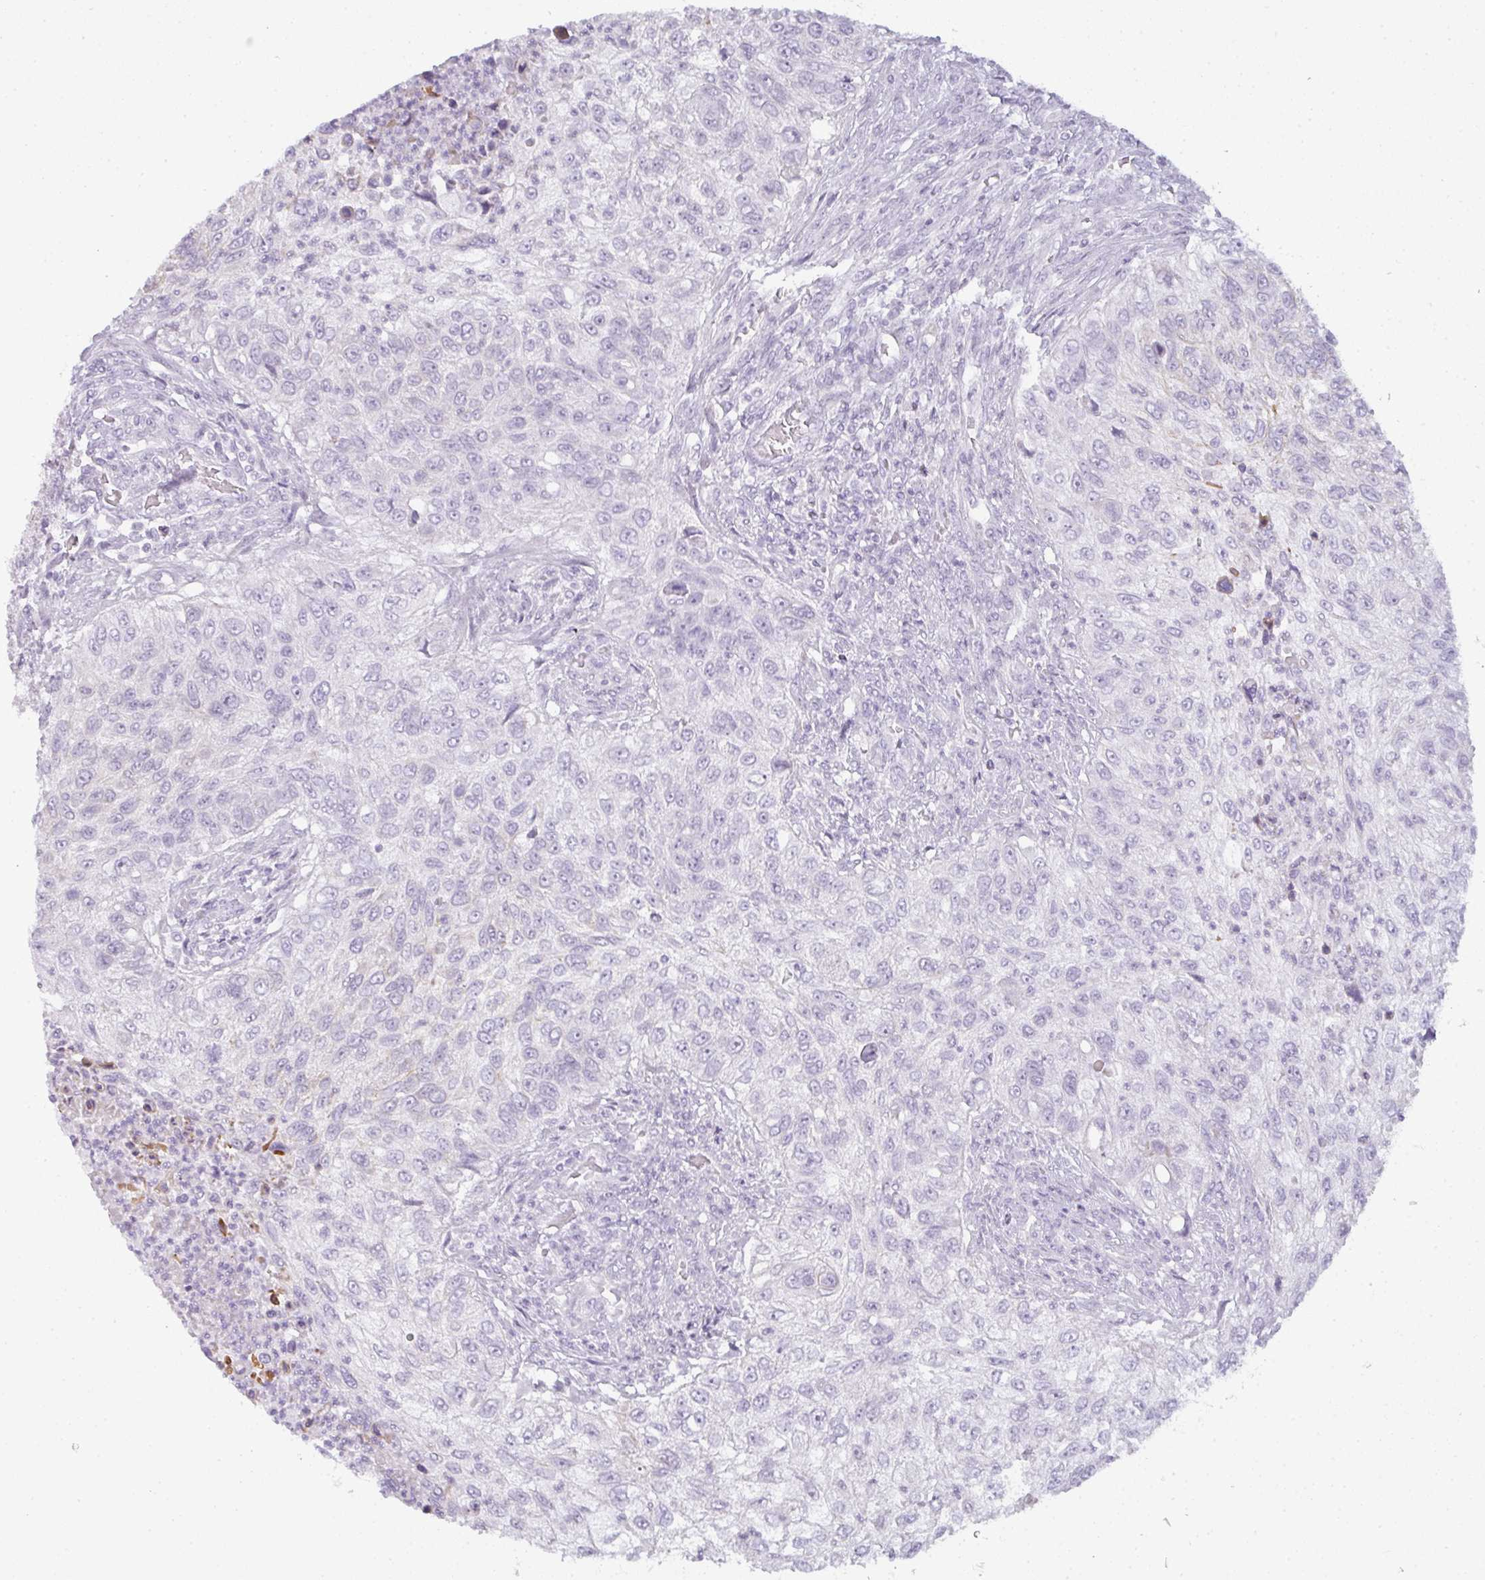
{"staining": {"intensity": "negative", "quantity": "none", "location": "none"}, "tissue": "urothelial cancer", "cell_type": "Tumor cells", "image_type": "cancer", "snomed": [{"axis": "morphology", "description": "Urothelial carcinoma, High grade"}, {"axis": "topography", "description": "Urinary bladder"}], "caption": "IHC micrograph of neoplastic tissue: human urothelial cancer stained with DAB (3,3'-diaminobenzidine) shows no significant protein expression in tumor cells.", "gene": "SIRPB2", "patient": {"sex": "female", "age": 60}}